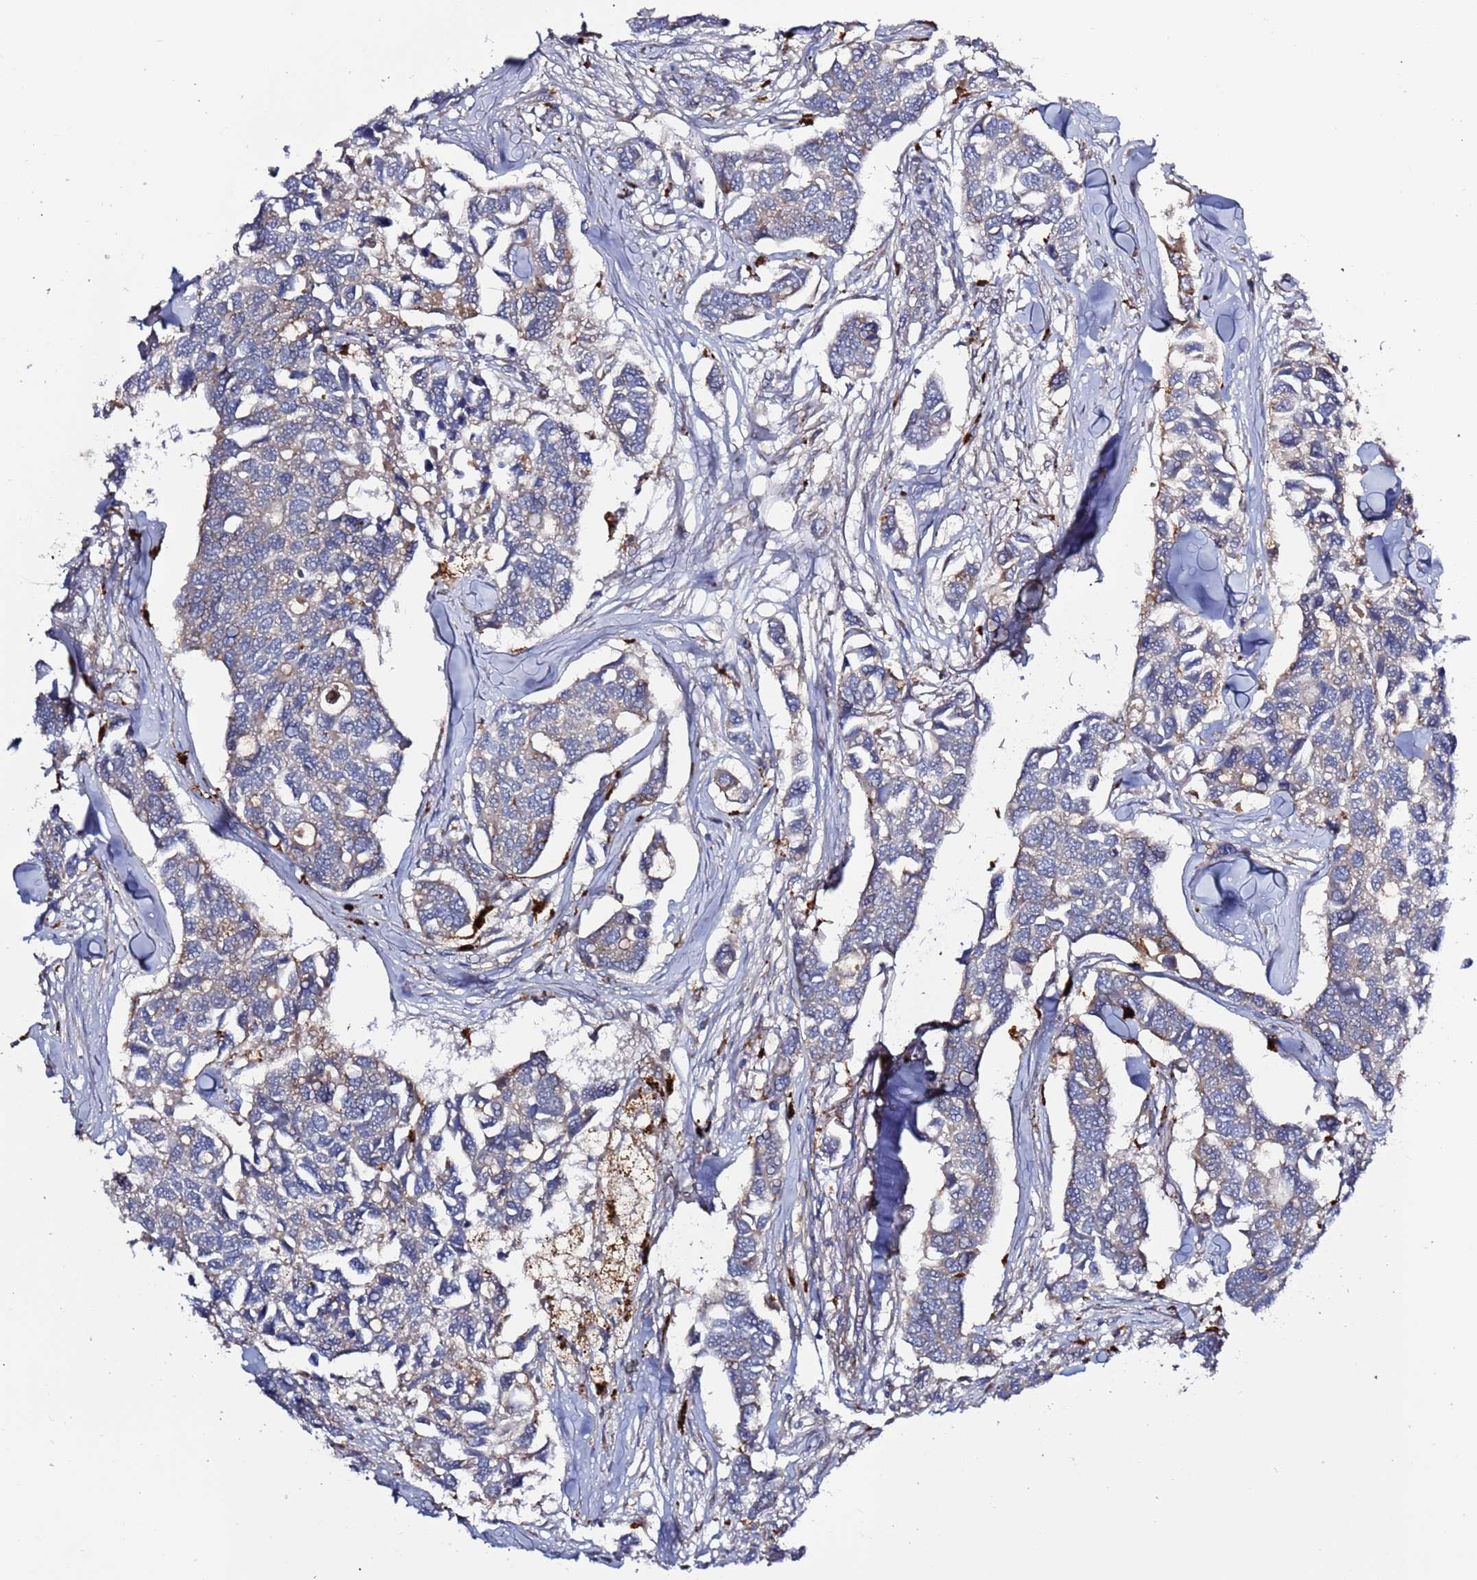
{"staining": {"intensity": "weak", "quantity": "<25%", "location": "cytoplasmic/membranous"}, "tissue": "breast cancer", "cell_type": "Tumor cells", "image_type": "cancer", "snomed": [{"axis": "morphology", "description": "Duct carcinoma"}, {"axis": "topography", "description": "Breast"}], "caption": "High magnification brightfield microscopy of intraductal carcinoma (breast) stained with DAB (3,3'-diaminobenzidine) (brown) and counterstained with hematoxylin (blue): tumor cells show no significant expression.", "gene": "VPS36", "patient": {"sex": "female", "age": 83}}